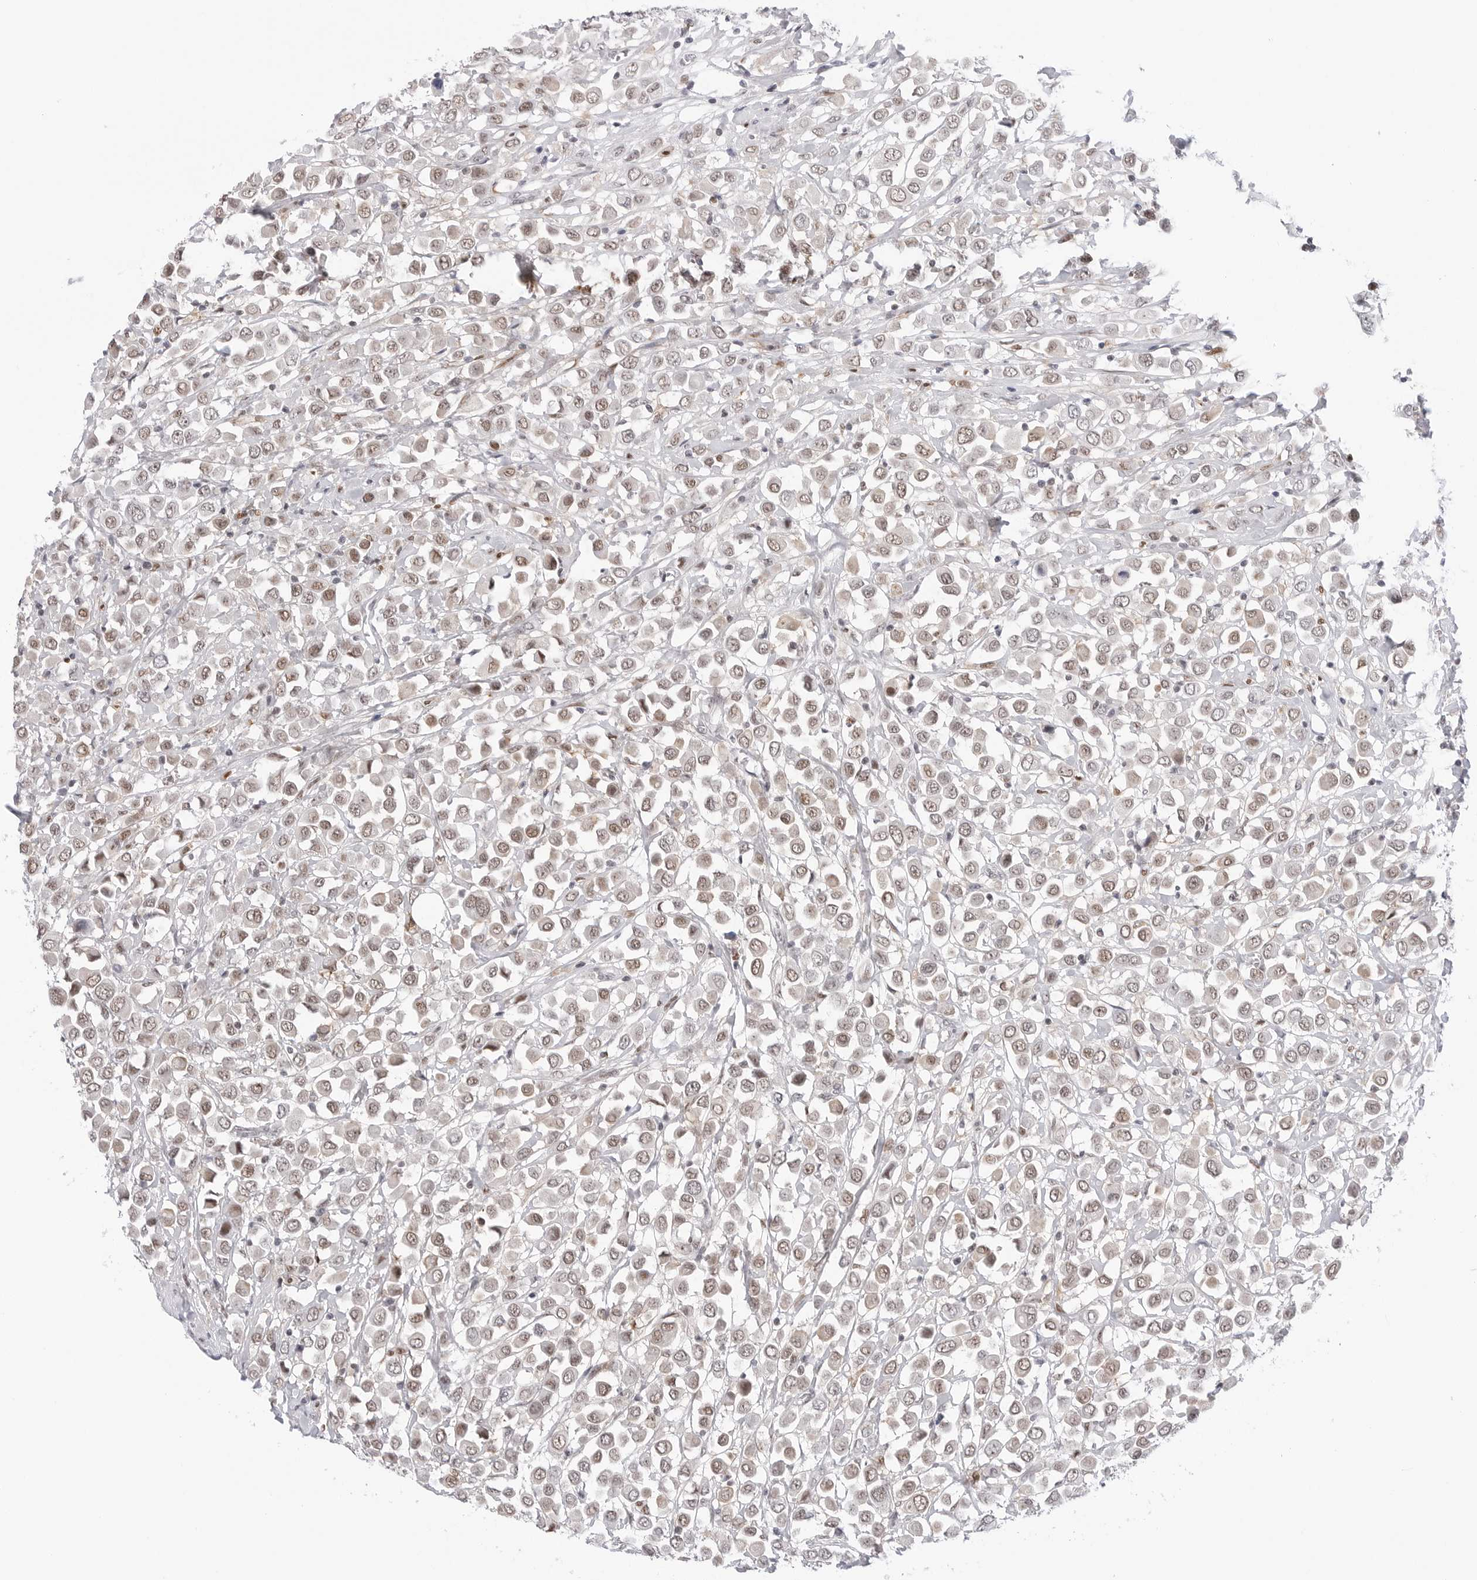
{"staining": {"intensity": "weak", "quantity": ">75%", "location": "cytoplasmic/membranous,nuclear"}, "tissue": "breast cancer", "cell_type": "Tumor cells", "image_type": "cancer", "snomed": [{"axis": "morphology", "description": "Duct carcinoma"}, {"axis": "topography", "description": "Breast"}], "caption": "Breast cancer (intraductal carcinoma) stained with a protein marker displays weak staining in tumor cells.", "gene": "C1orf162", "patient": {"sex": "female", "age": 61}}